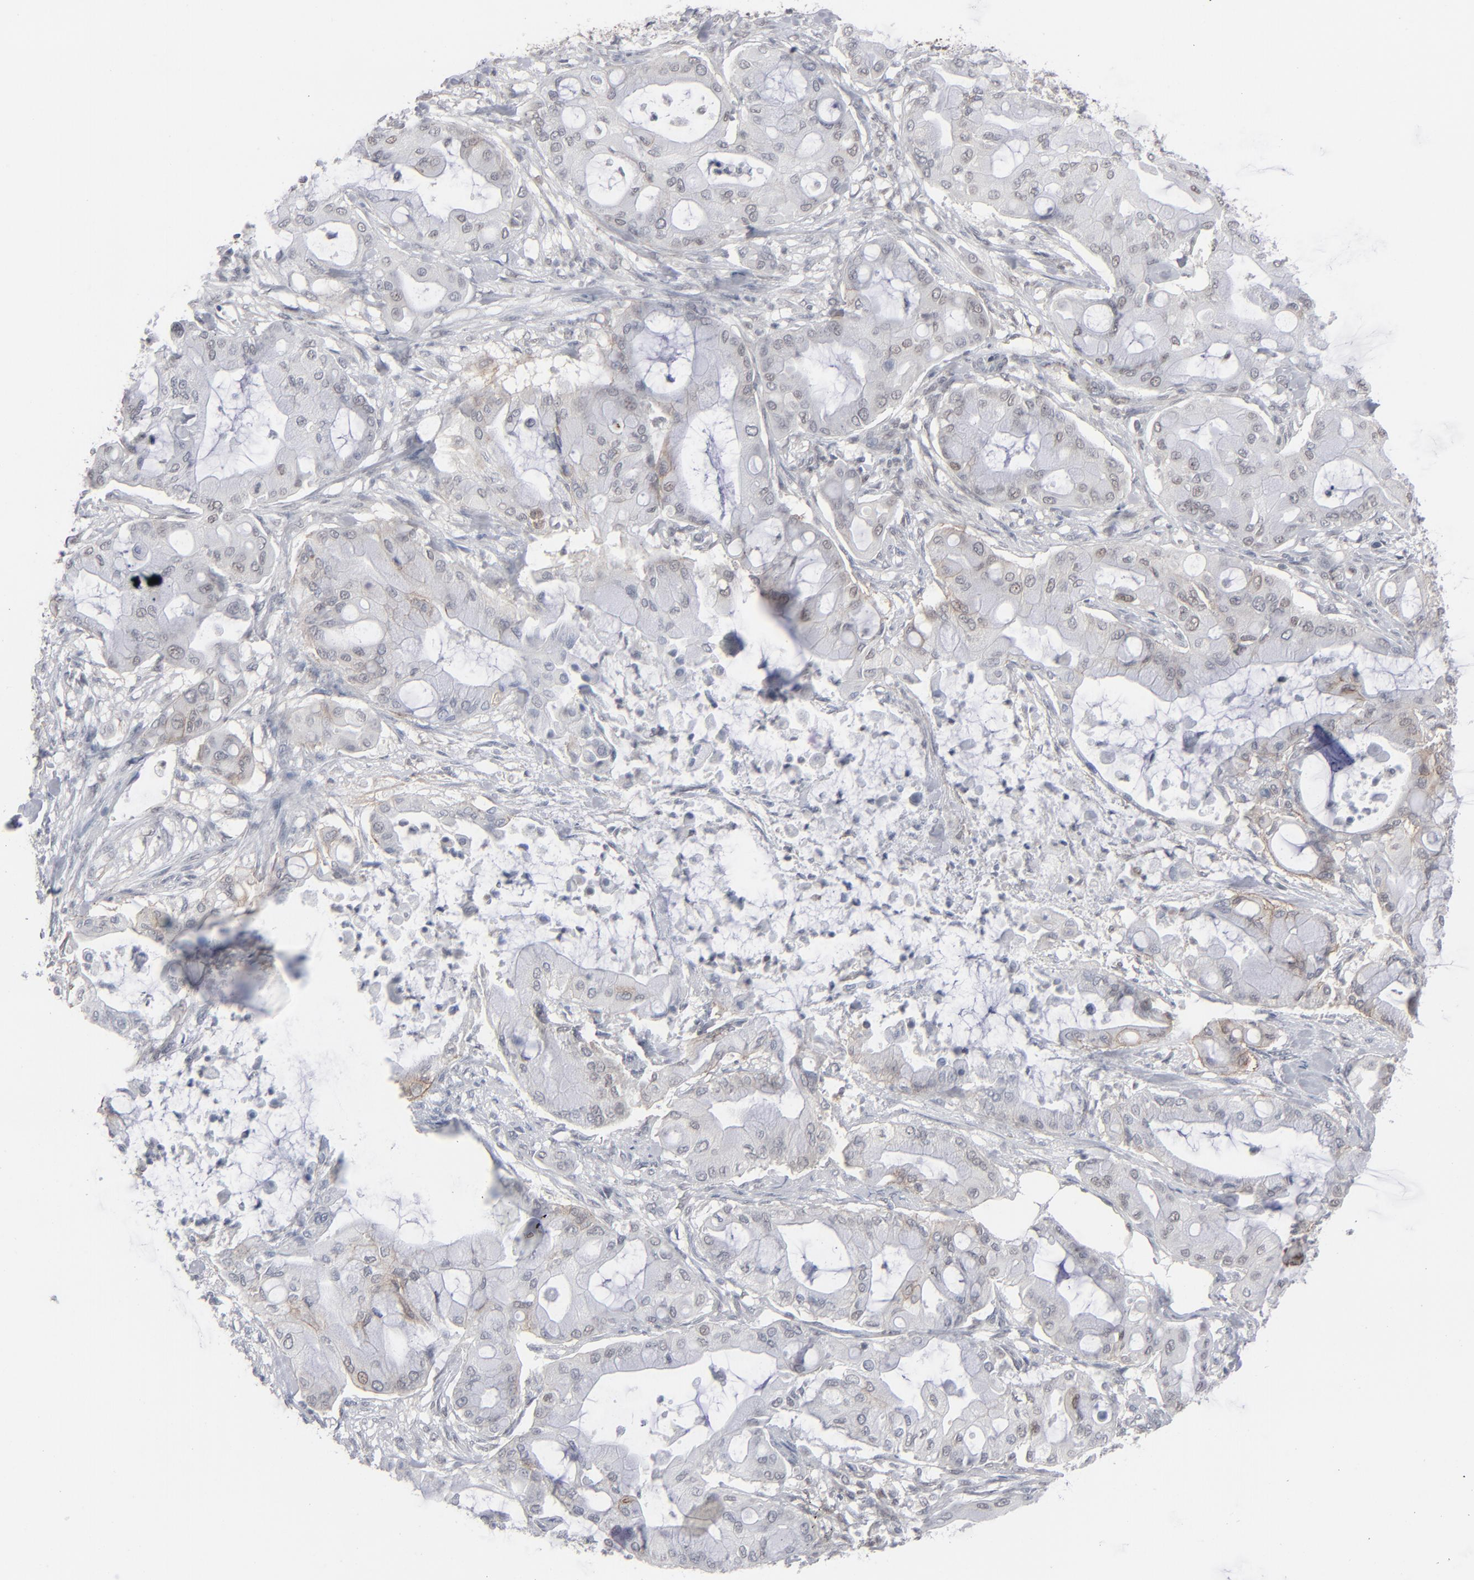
{"staining": {"intensity": "weak", "quantity": "<25%", "location": "nuclear"}, "tissue": "pancreatic cancer", "cell_type": "Tumor cells", "image_type": "cancer", "snomed": [{"axis": "morphology", "description": "Adenocarcinoma, NOS"}, {"axis": "morphology", "description": "Adenocarcinoma, metastatic, NOS"}, {"axis": "topography", "description": "Lymph node"}, {"axis": "topography", "description": "Pancreas"}, {"axis": "topography", "description": "Duodenum"}], "caption": "Tumor cells show no significant protein positivity in pancreatic cancer (metastatic adenocarcinoma).", "gene": "IRF9", "patient": {"sex": "female", "age": 64}}